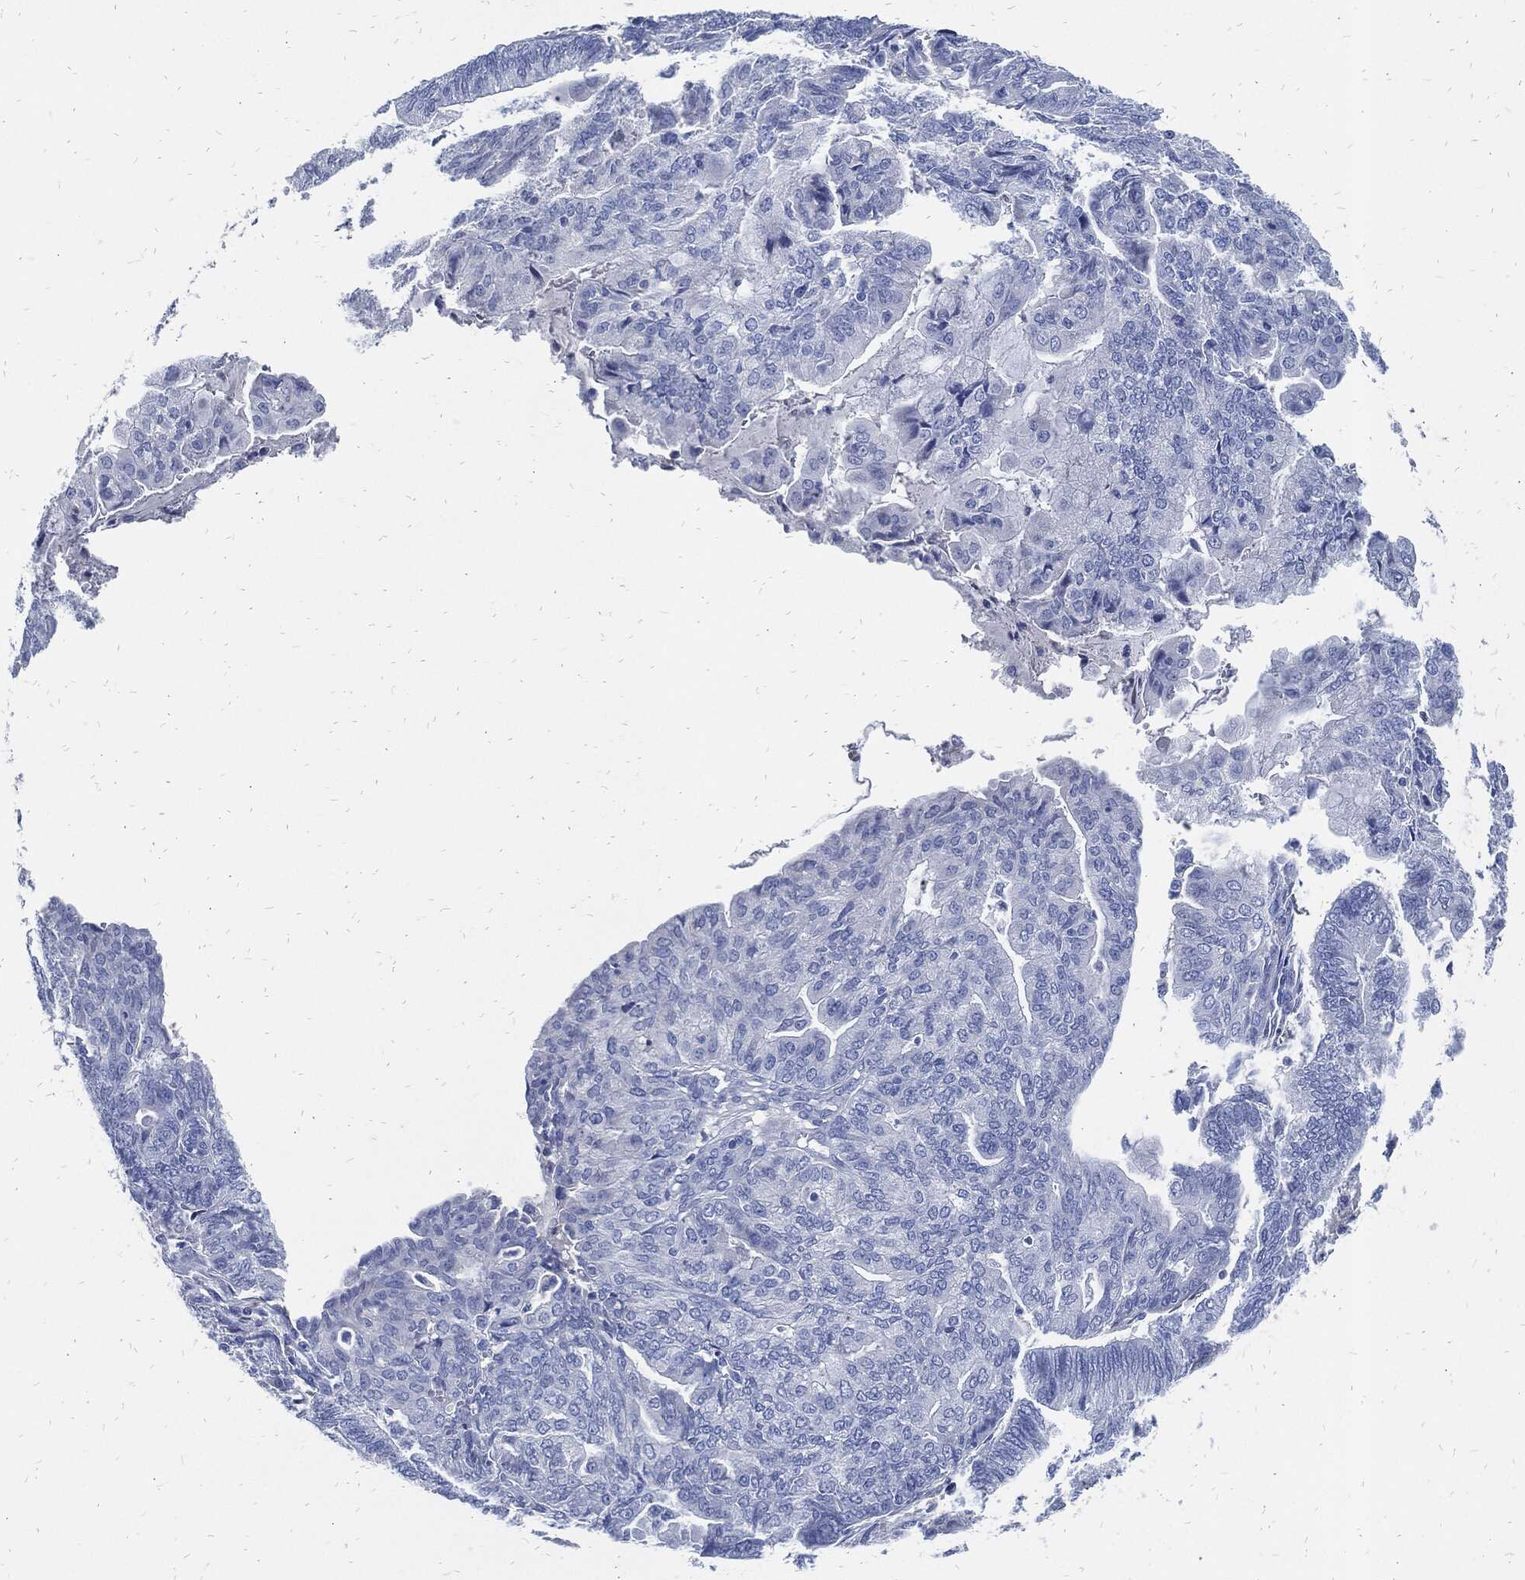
{"staining": {"intensity": "negative", "quantity": "none", "location": "none"}, "tissue": "endometrial cancer", "cell_type": "Tumor cells", "image_type": "cancer", "snomed": [{"axis": "morphology", "description": "Adenocarcinoma, NOS"}, {"axis": "topography", "description": "Endometrium"}], "caption": "The IHC photomicrograph has no significant expression in tumor cells of endometrial cancer (adenocarcinoma) tissue. (DAB immunohistochemistry (IHC) with hematoxylin counter stain).", "gene": "FABP4", "patient": {"sex": "female", "age": 82}}